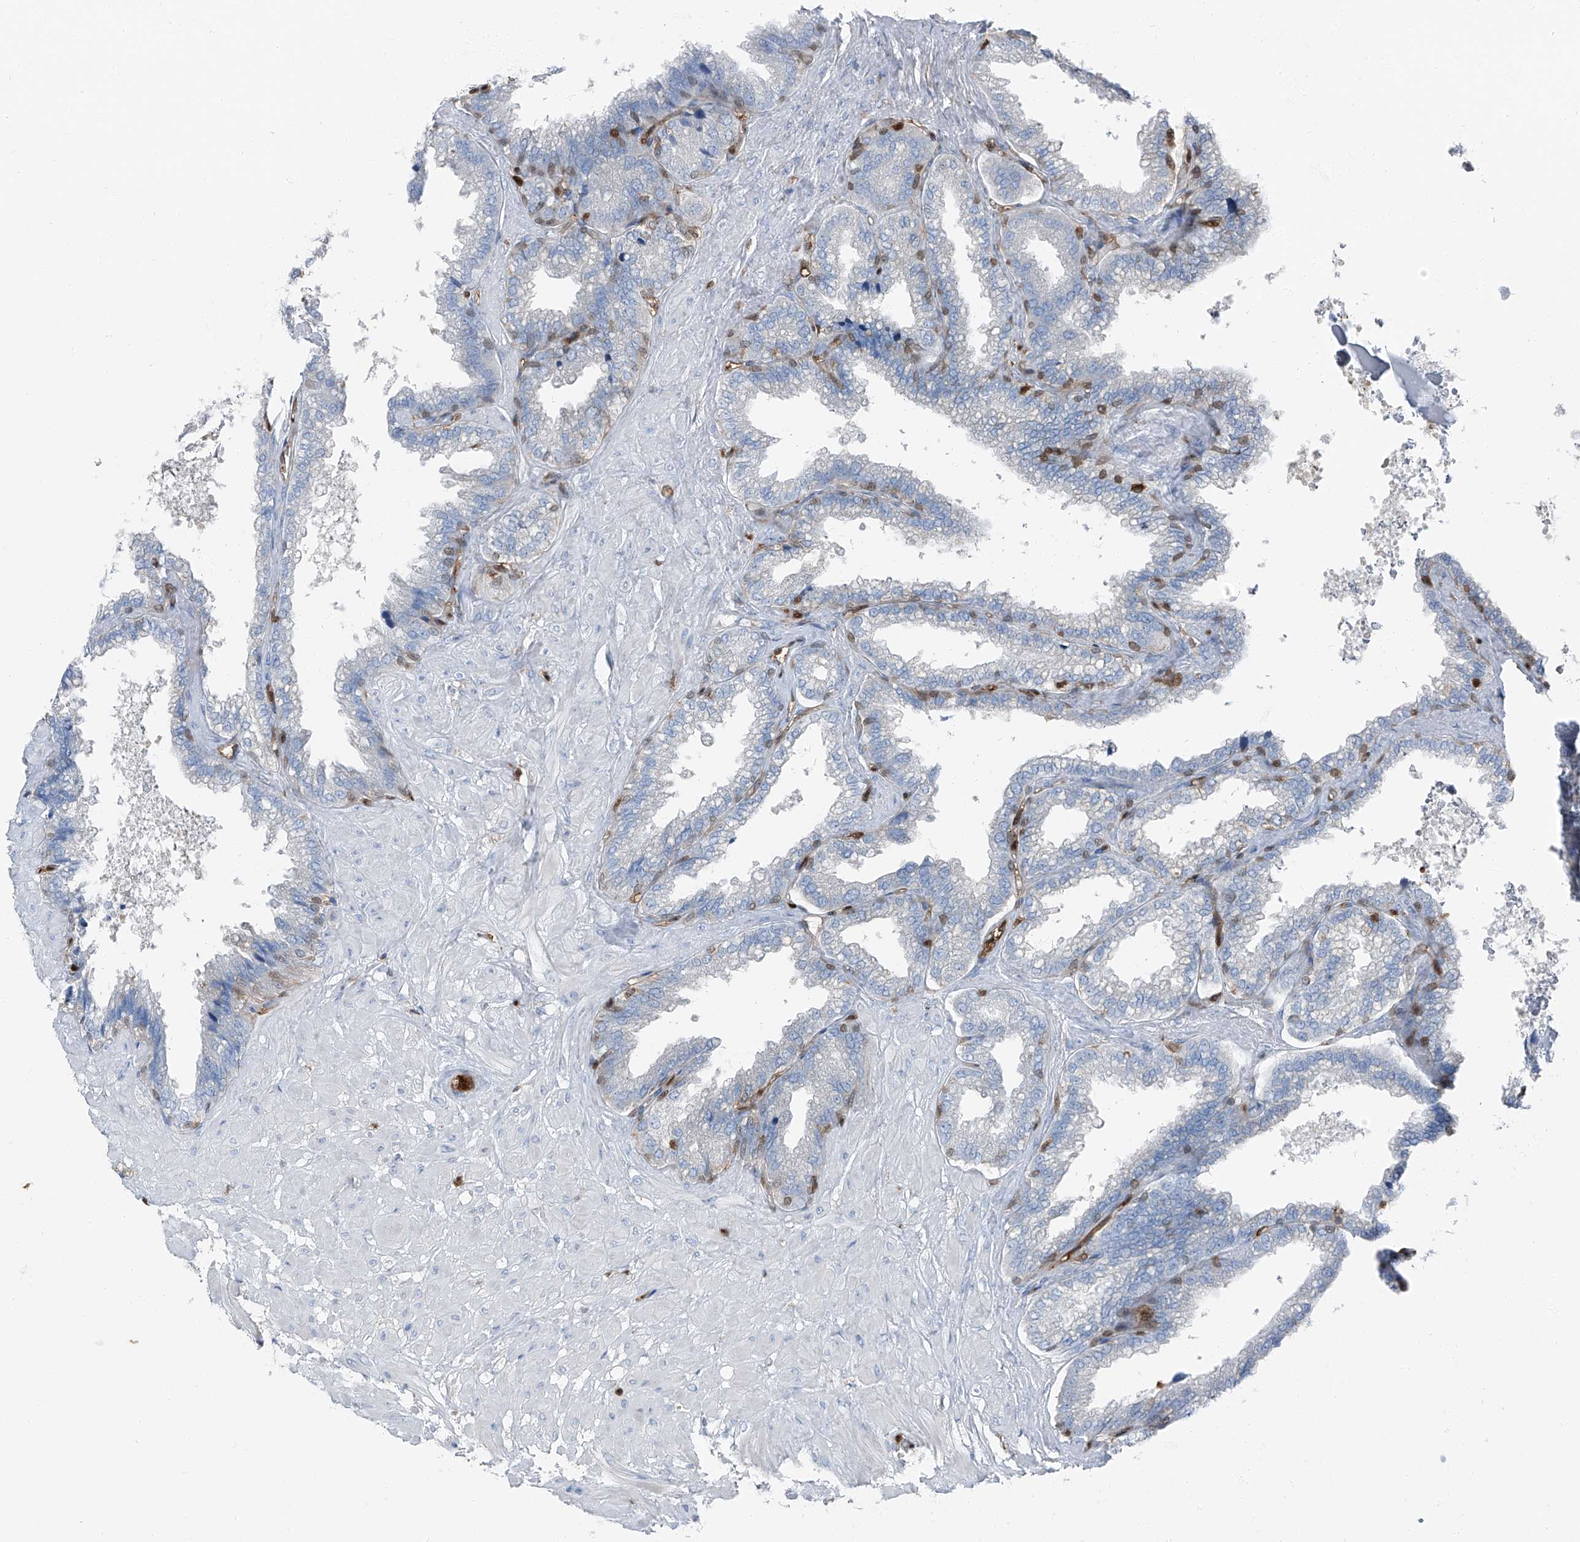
{"staining": {"intensity": "moderate", "quantity": "<25%", "location": "cytoplasmic/membranous"}, "tissue": "seminal vesicle", "cell_type": "Glandular cells", "image_type": "normal", "snomed": [{"axis": "morphology", "description": "Normal tissue, NOS"}, {"axis": "topography", "description": "Seminal veicle"}], "caption": "Glandular cells exhibit moderate cytoplasmic/membranous positivity in about <25% of cells in benign seminal vesicle. (IHC, brightfield microscopy, high magnification).", "gene": "PSMB10", "patient": {"sex": "male", "age": 46}}